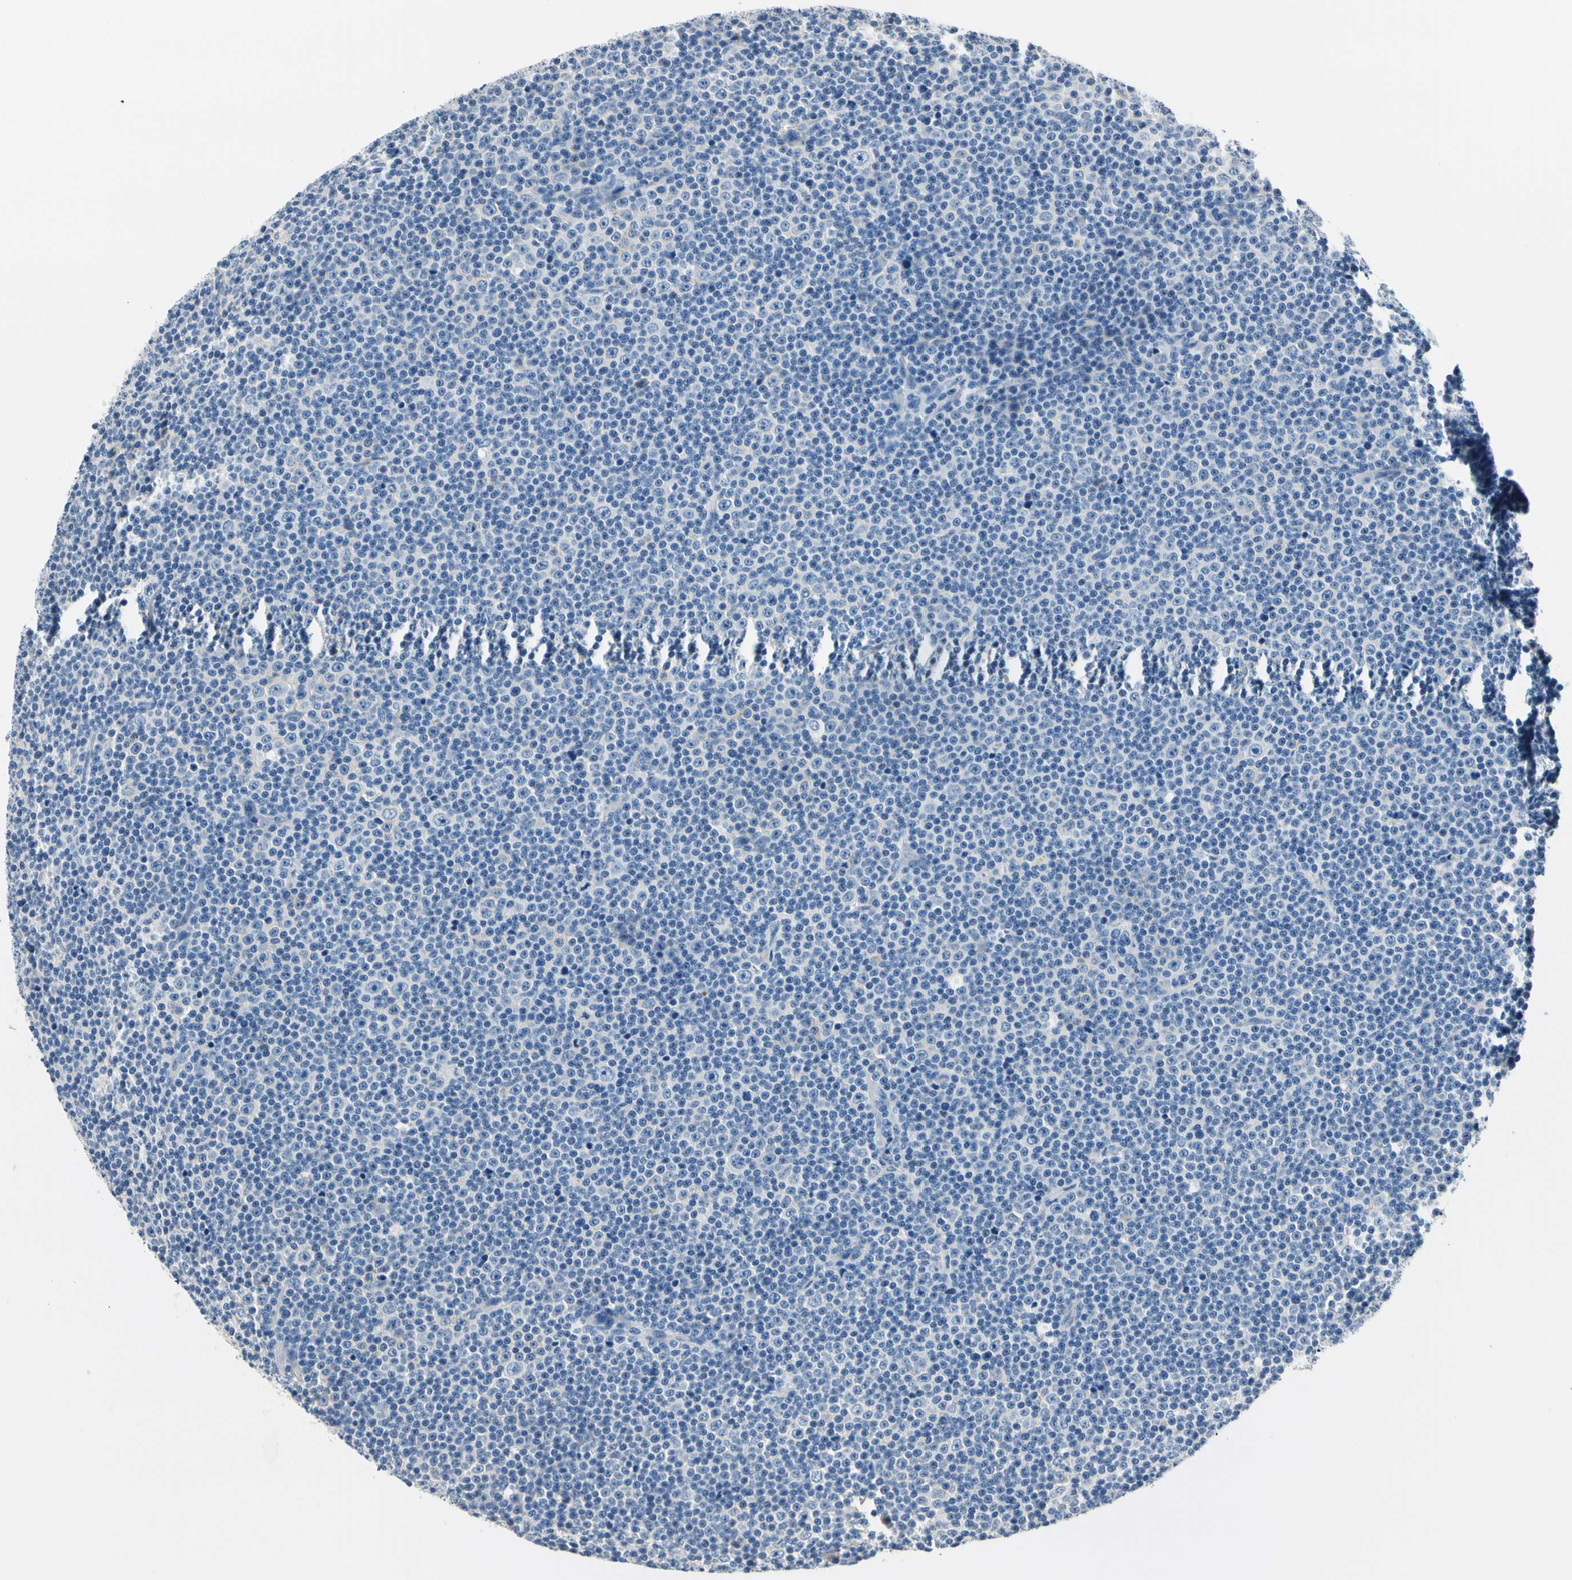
{"staining": {"intensity": "negative", "quantity": "none", "location": "none"}, "tissue": "lymphoma", "cell_type": "Tumor cells", "image_type": "cancer", "snomed": [{"axis": "morphology", "description": "Malignant lymphoma, non-Hodgkin's type, Low grade"}, {"axis": "topography", "description": "Lymph node"}], "caption": "Tumor cells are negative for brown protein staining in lymphoma. (DAB immunohistochemistry (IHC) with hematoxylin counter stain).", "gene": "TGFBR3", "patient": {"sex": "female", "age": 67}}